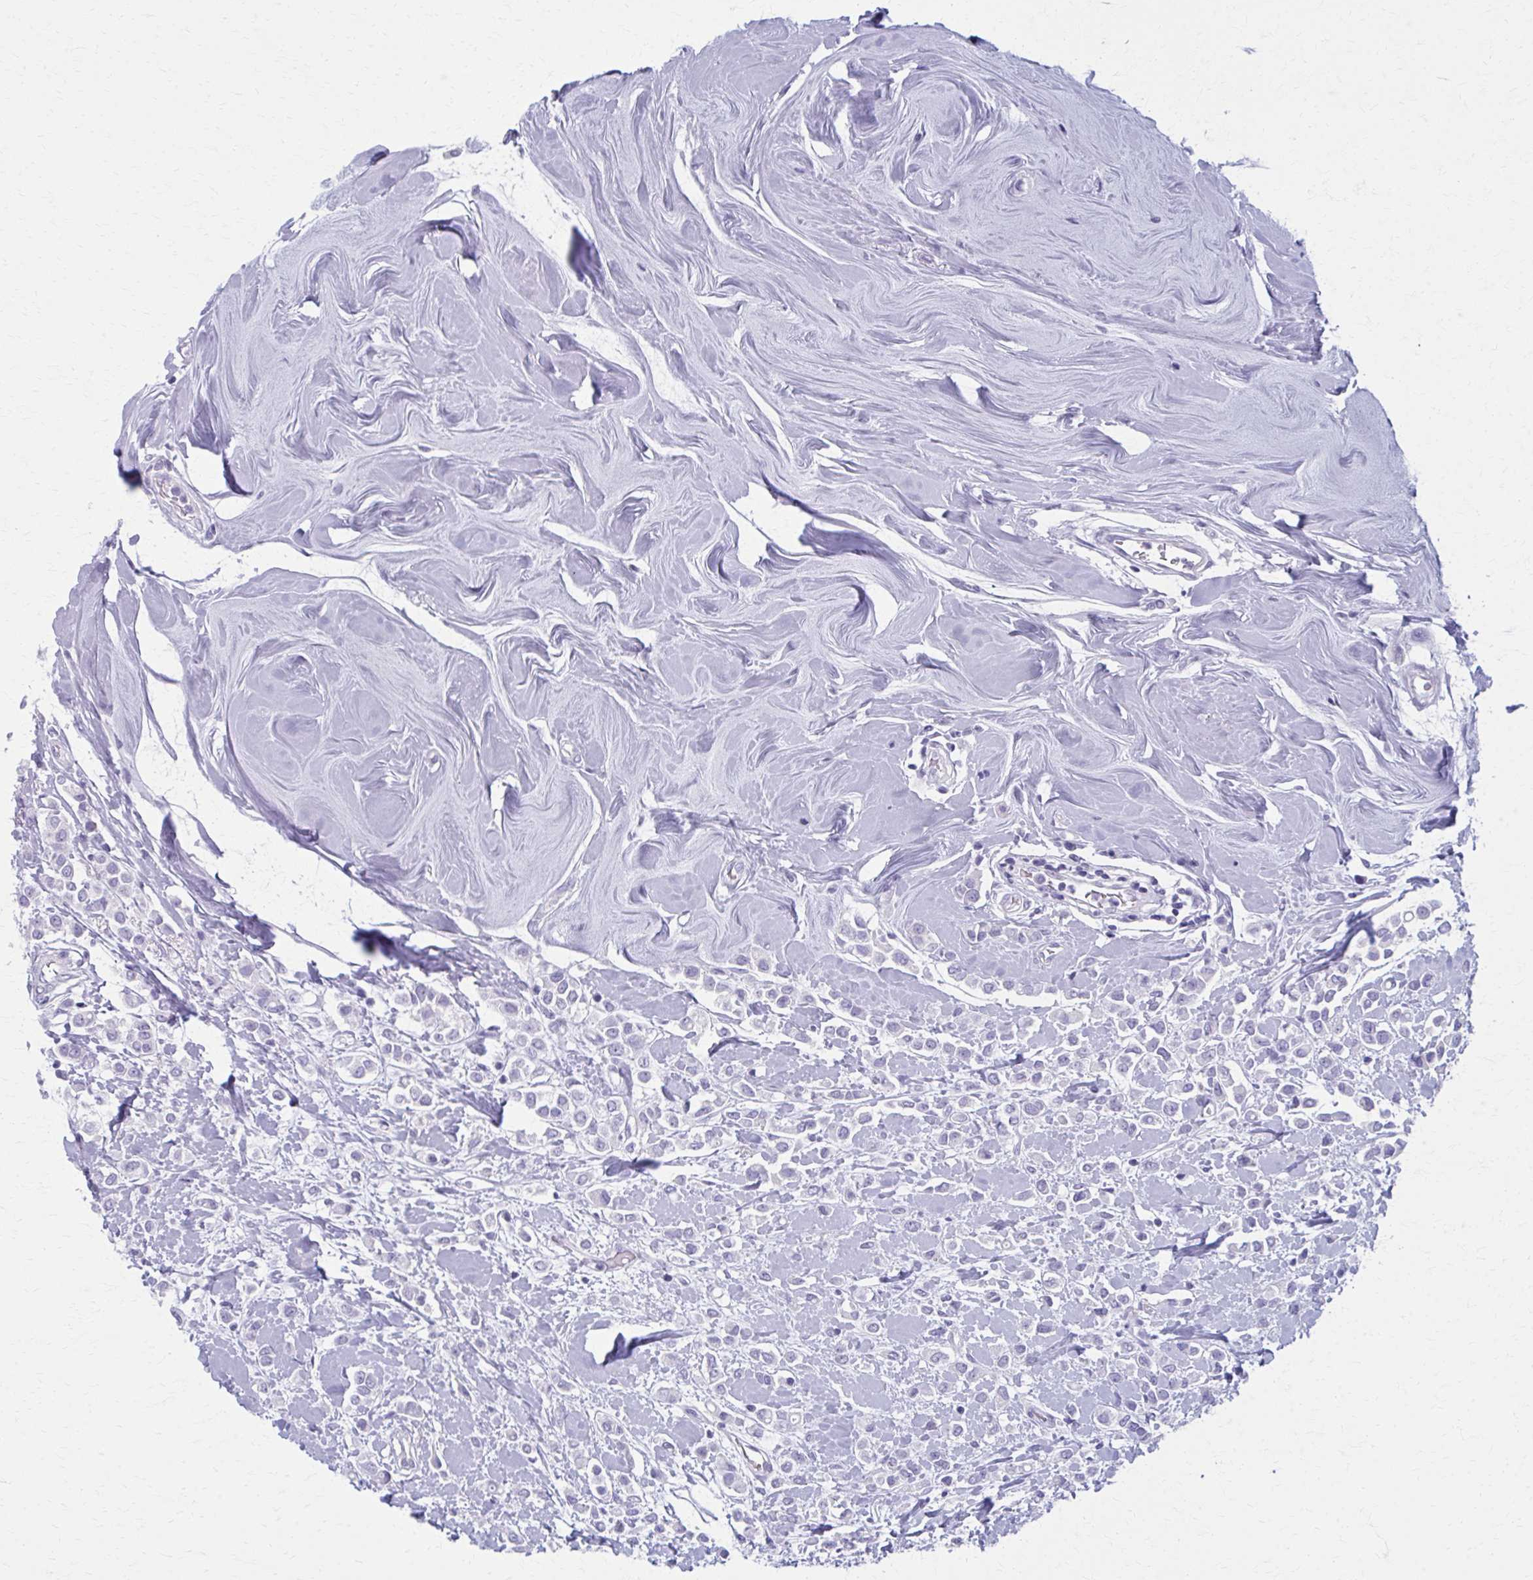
{"staining": {"intensity": "negative", "quantity": "none", "location": "none"}, "tissue": "breast cancer", "cell_type": "Tumor cells", "image_type": "cancer", "snomed": [{"axis": "morphology", "description": "Lobular carcinoma"}, {"axis": "topography", "description": "Breast"}], "caption": "The photomicrograph displays no staining of tumor cells in breast cancer.", "gene": "MPLKIP", "patient": {"sex": "female", "age": 68}}